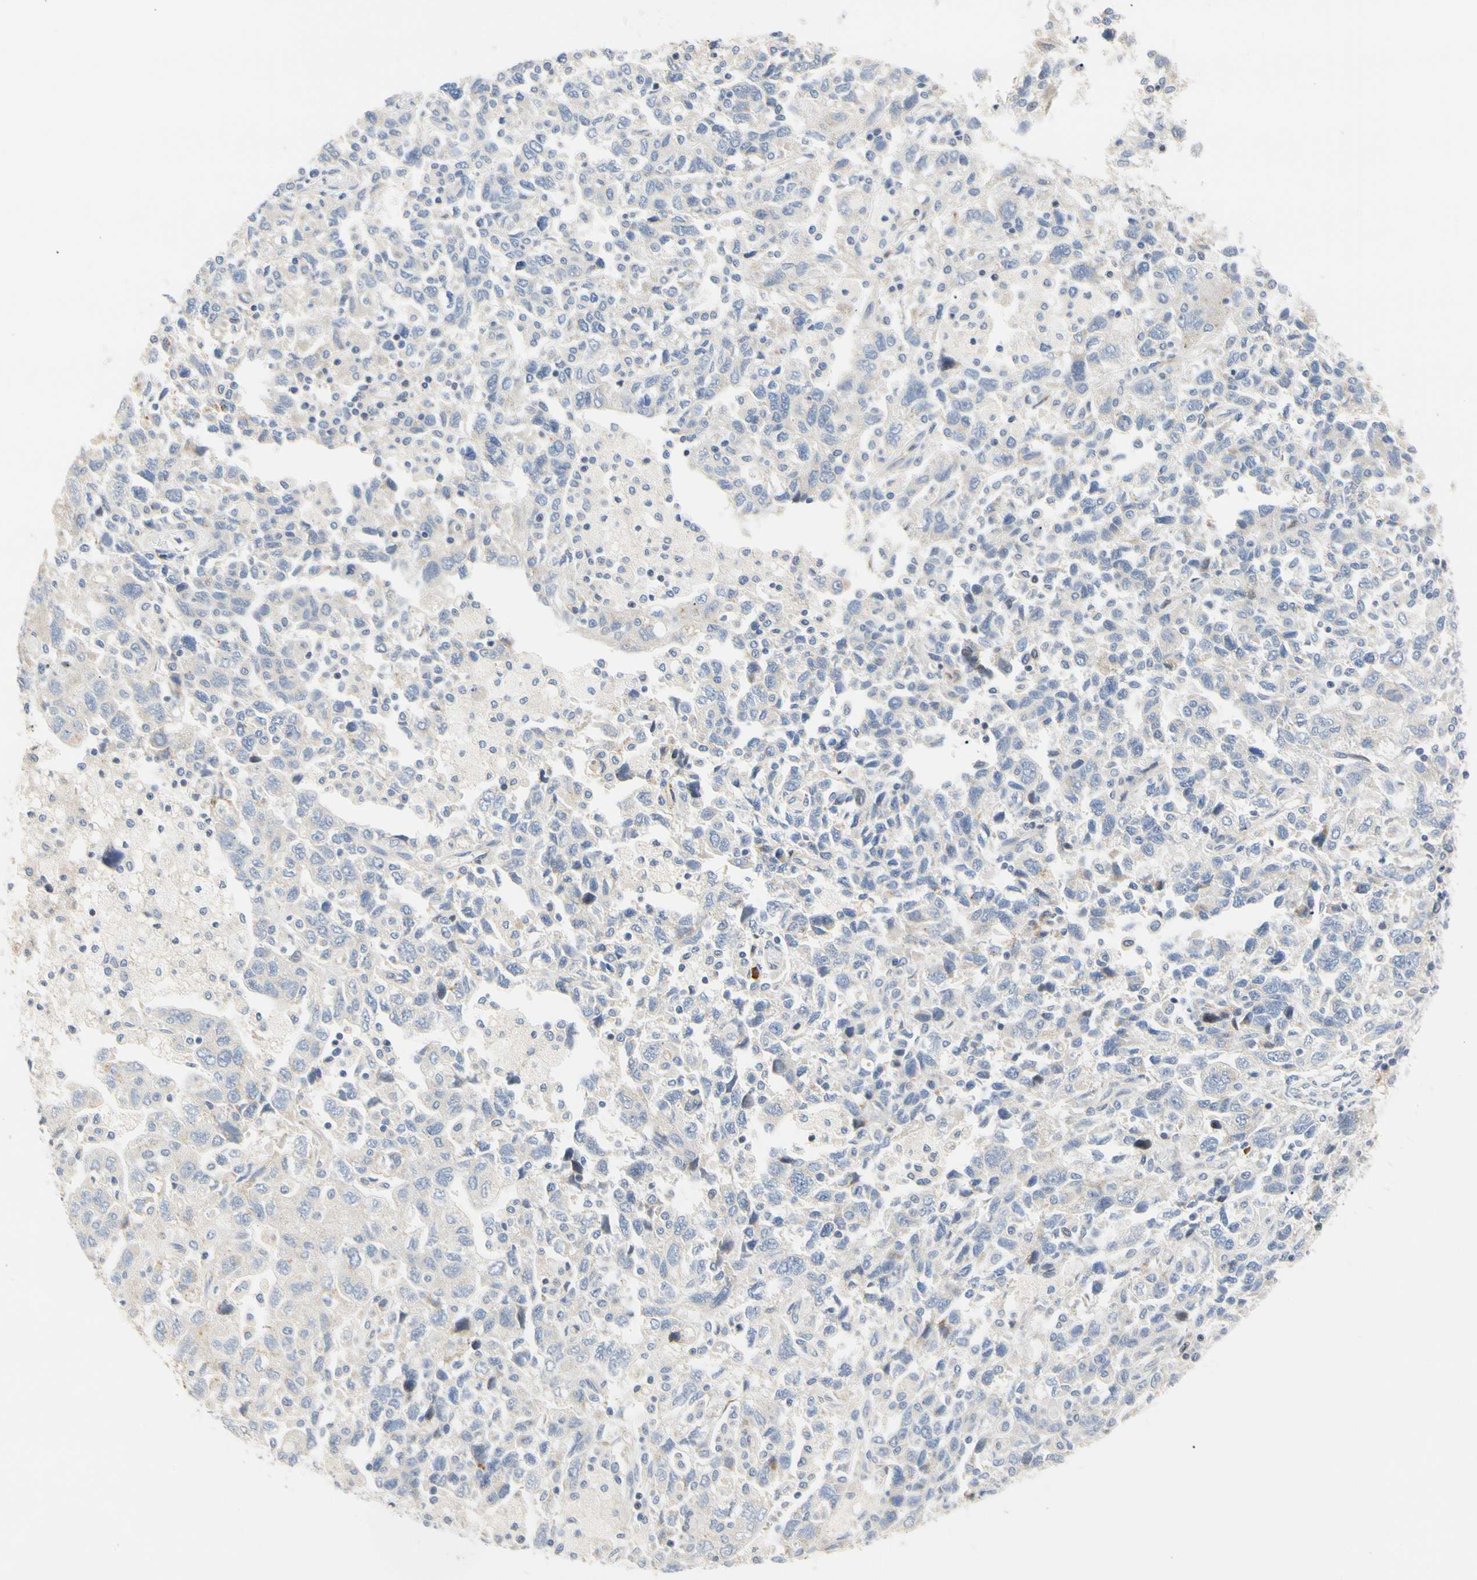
{"staining": {"intensity": "negative", "quantity": "none", "location": "none"}, "tissue": "ovarian cancer", "cell_type": "Tumor cells", "image_type": "cancer", "snomed": [{"axis": "morphology", "description": "Carcinoma, NOS"}, {"axis": "morphology", "description": "Cystadenocarcinoma, serous, NOS"}, {"axis": "topography", "description": "Ovary"}], "caption": "Immunohistochemical staining of human carcinoma (ovarian) reveals no significant staining in tumor cells.", "gene": "ZNF236", "patient": {"sex": "female", "age": 69}}